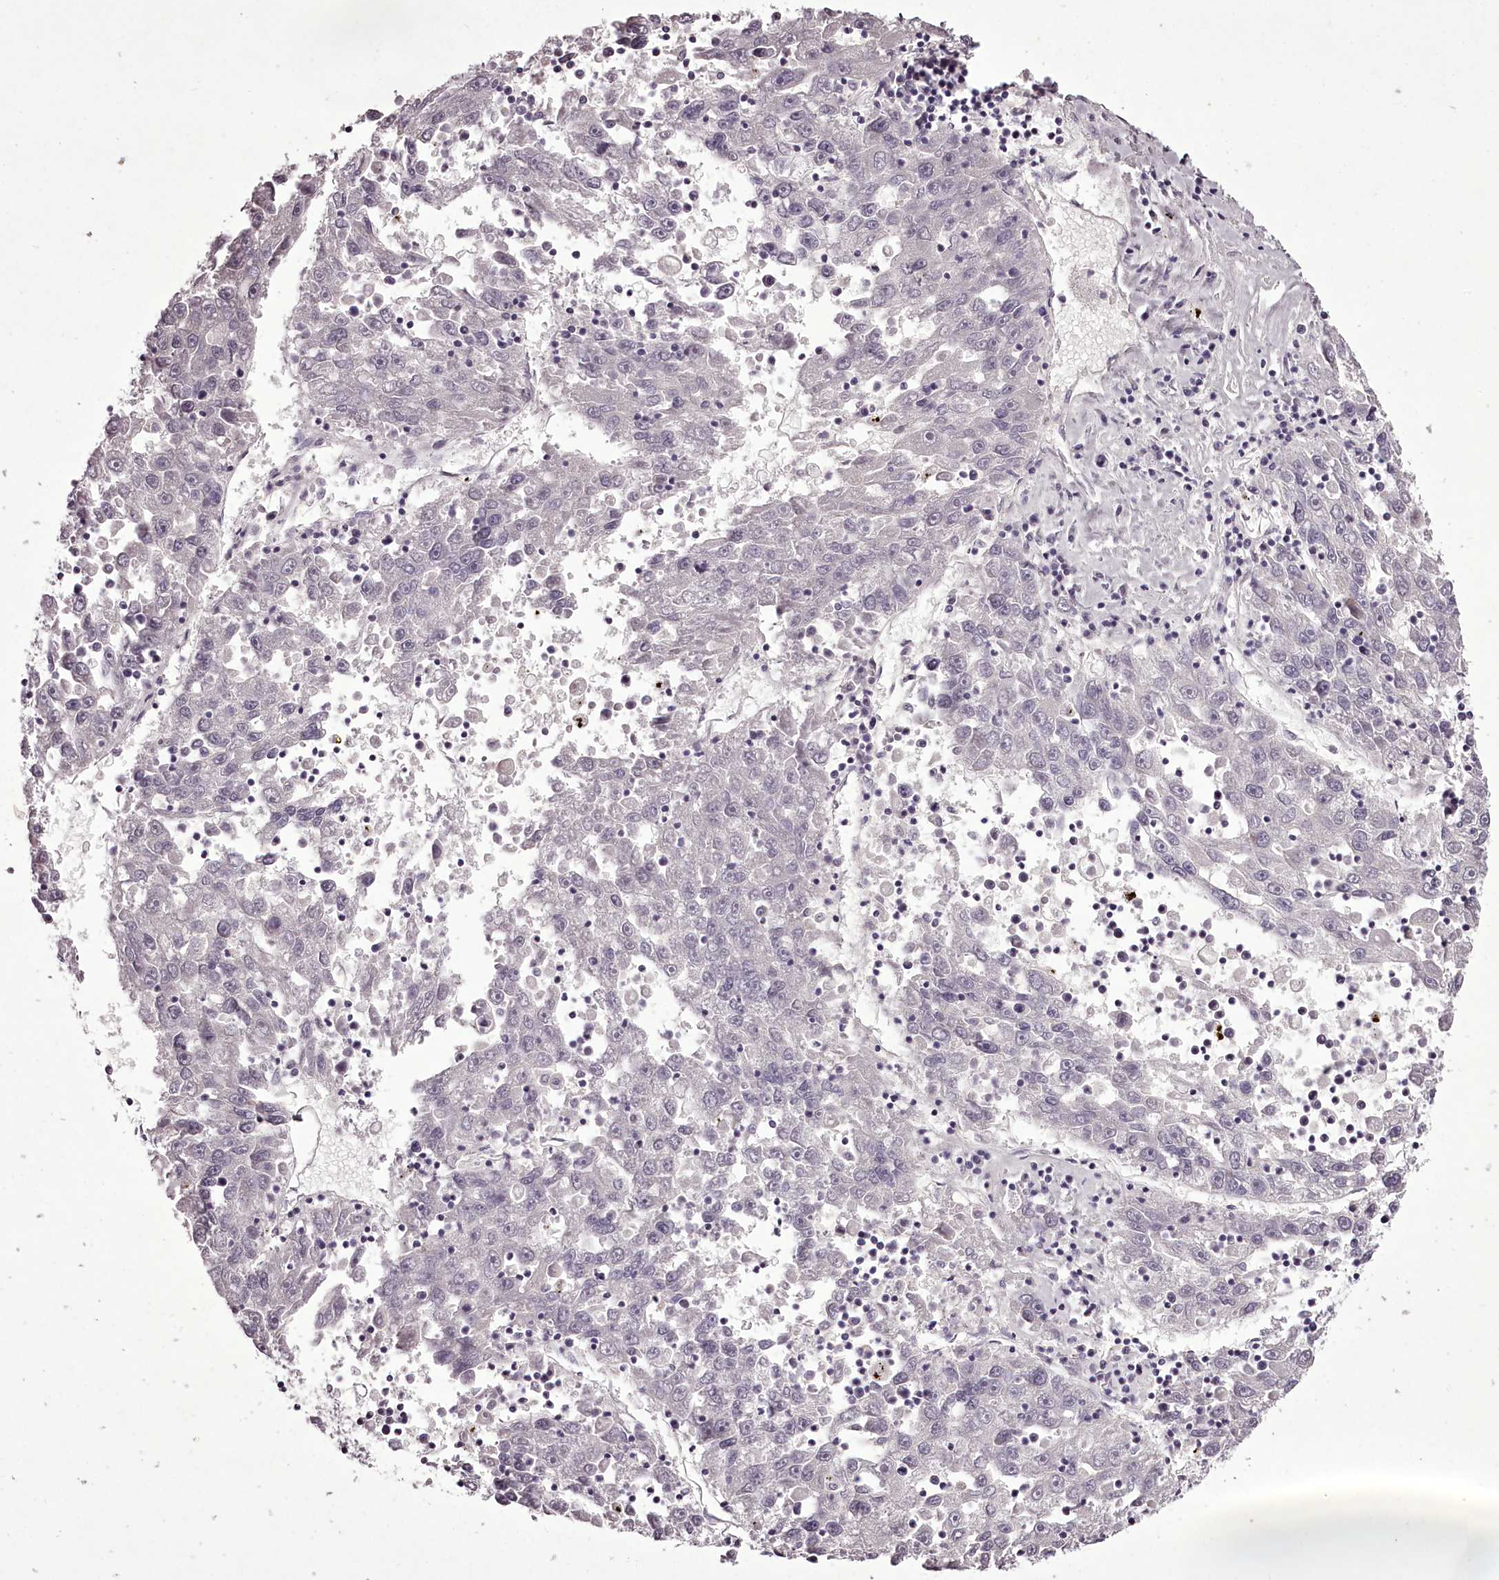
{"staining": {"intensity": "negative", "quantity": "none", "location": "none"}, "tissue": "liver cancer", "cell_type": "Tumor cells", "image_type": "cancer", "snomed": [{"axis": "morphology", "description": "Carcinoma, Hepatocellular, NOS"}, {"axis": "topography", "description": "Liver"}], "caption": "High magnification brightfield microscopy of liver cancer stained with DAB (brown) and counterstained with hematoxylin (blue): tumor cells show no significant staining.", "gene": "C1orf56", "patient": {"sex": "male", "age": 49}}